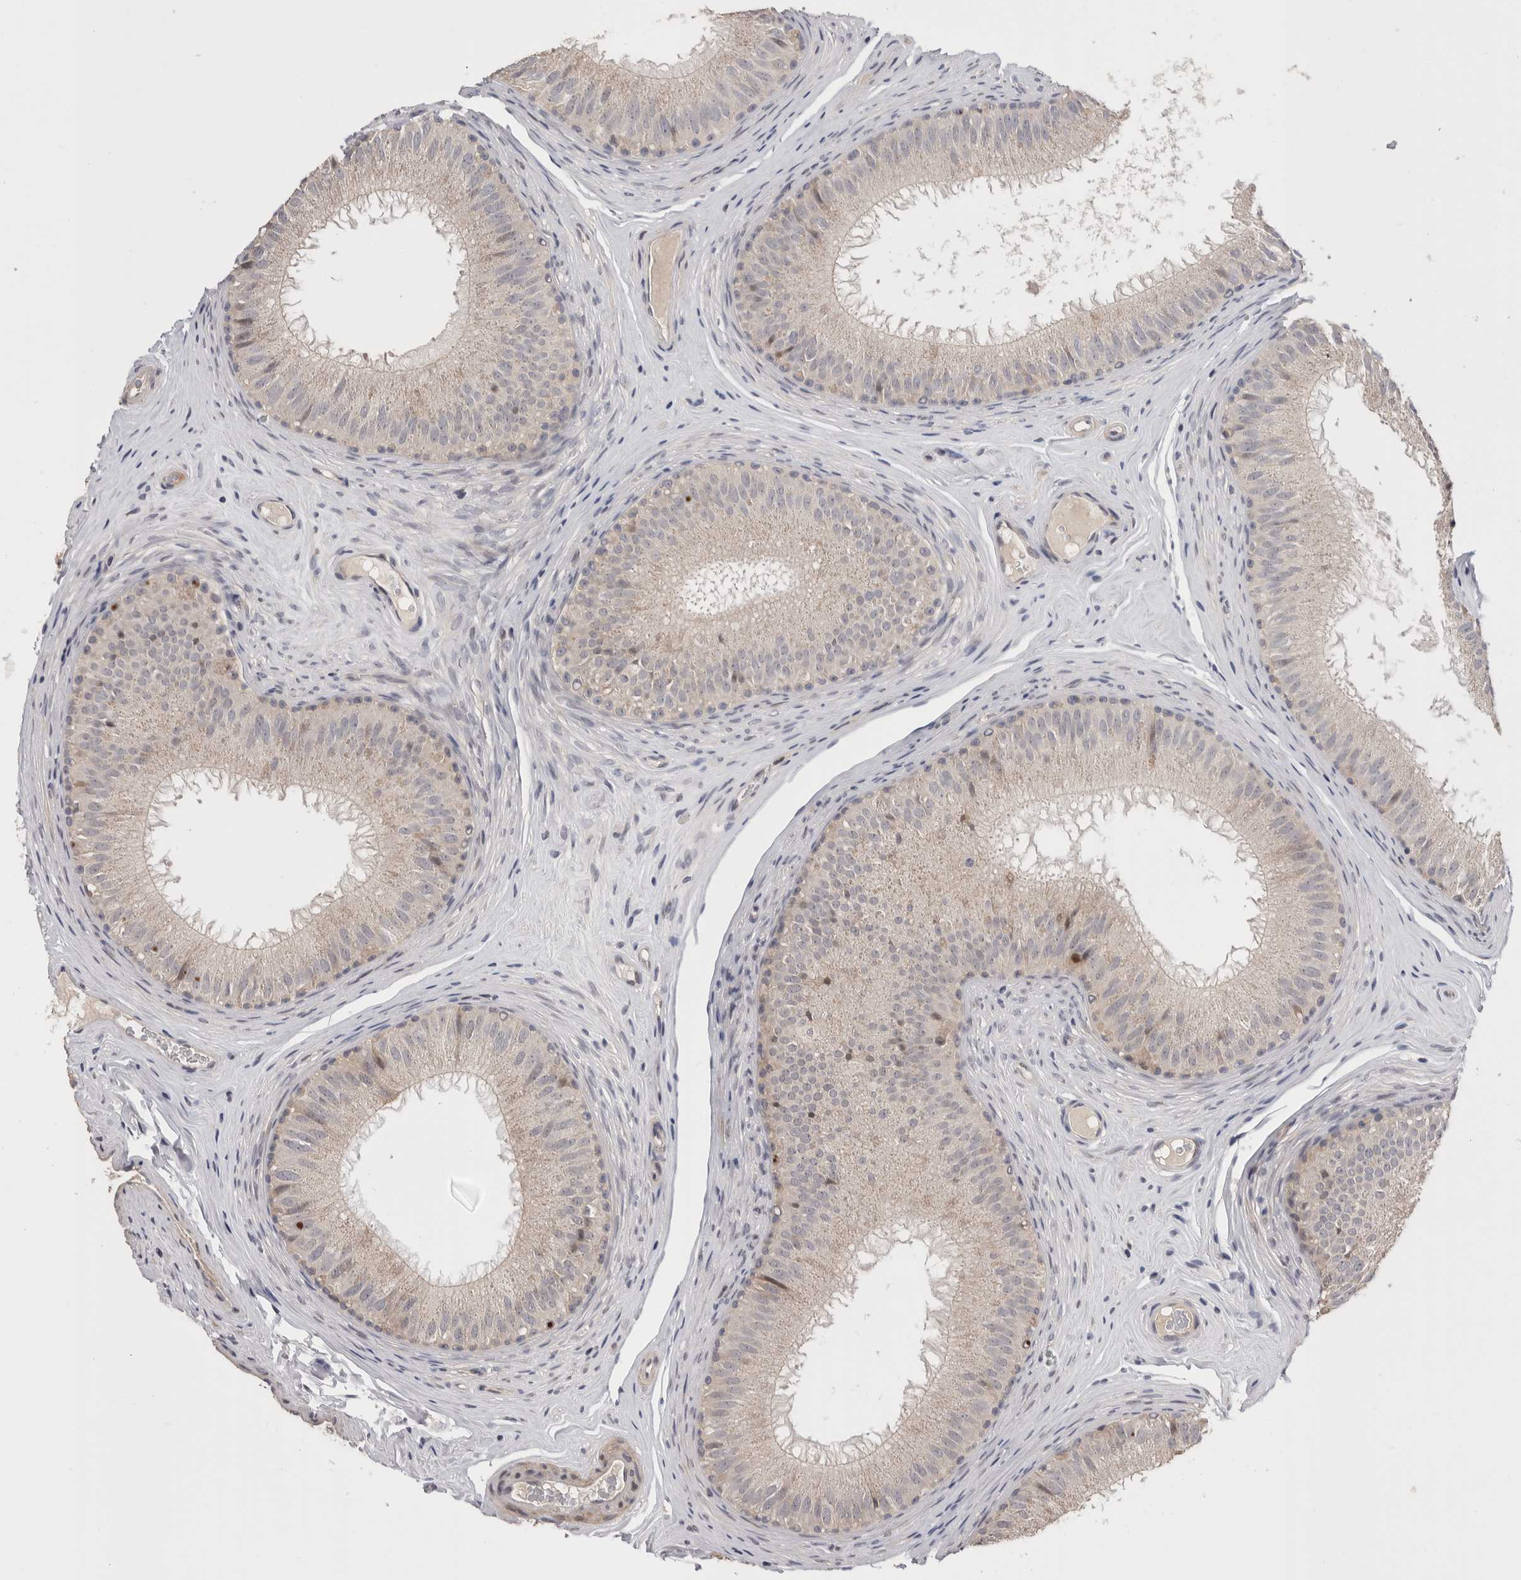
{"staining": {"intensity": "weak", "quantity": "<25%", "location": "cytoplasmic/membranous"}, "tissue": "epididymis", "cell_type": "Glandular cells", "image_type": "normal", "snomed": [{"axis": "morphology", "description": "Normal tissue, NOS"}, {"axis": "topography", "description": "Epididymis"}], "caption": "IHC micrograph of unremarkable human epididymis stained for a protein (brown), which displays no expression in glandular cells. Nuclei are stained in blue.", "gene": "CRYBG1", "patient": {"sex": "male", "age": 32}}